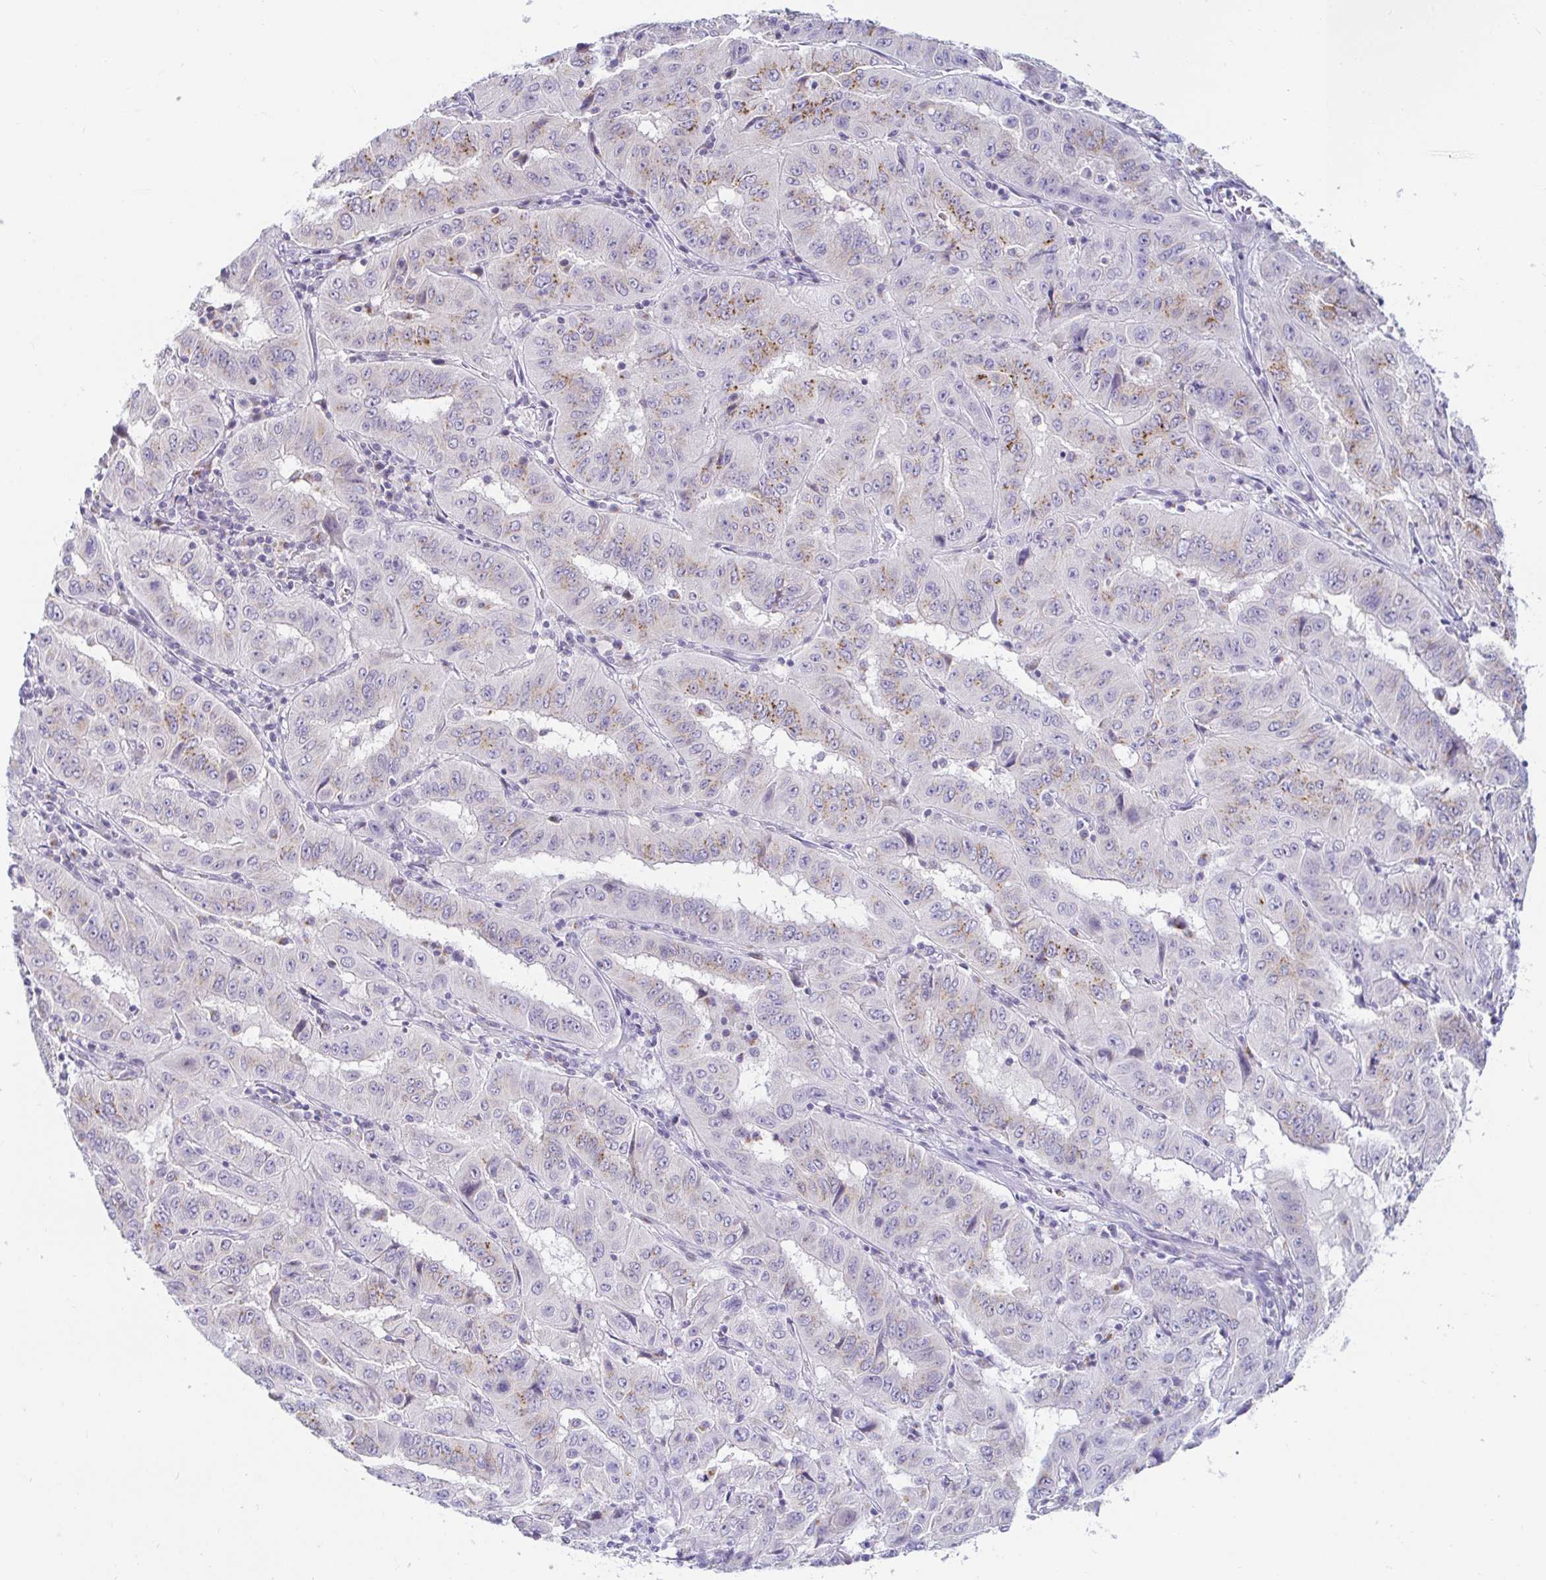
{"staining": {"intensity": "weak", "quantity": "25%-75%", "location": "cytoplasmic/membranous"}, "tissue": "pancreatic cancer", "cell_type": "Tumor cells", "image_type": "cancer", "snomed": [{"axis": "morphology", "description": "Adenocarcinoma, NOS"}, {"axis": "topography", "description": "Pancreas"}], "caption": "Protein expression analysis of human pancreatic cancer reveals weak cytoplasmic/membranous positivity in approximately 25%-75% of tumor cells. The staining was performed using DAB (3,3'-diaminobenzidine), with brown indicating positive protein expression. Nuclei are stained blue with hematoxylin.", "gene": "OR51D1", "patient": {"sex": "male", "age": 63}}